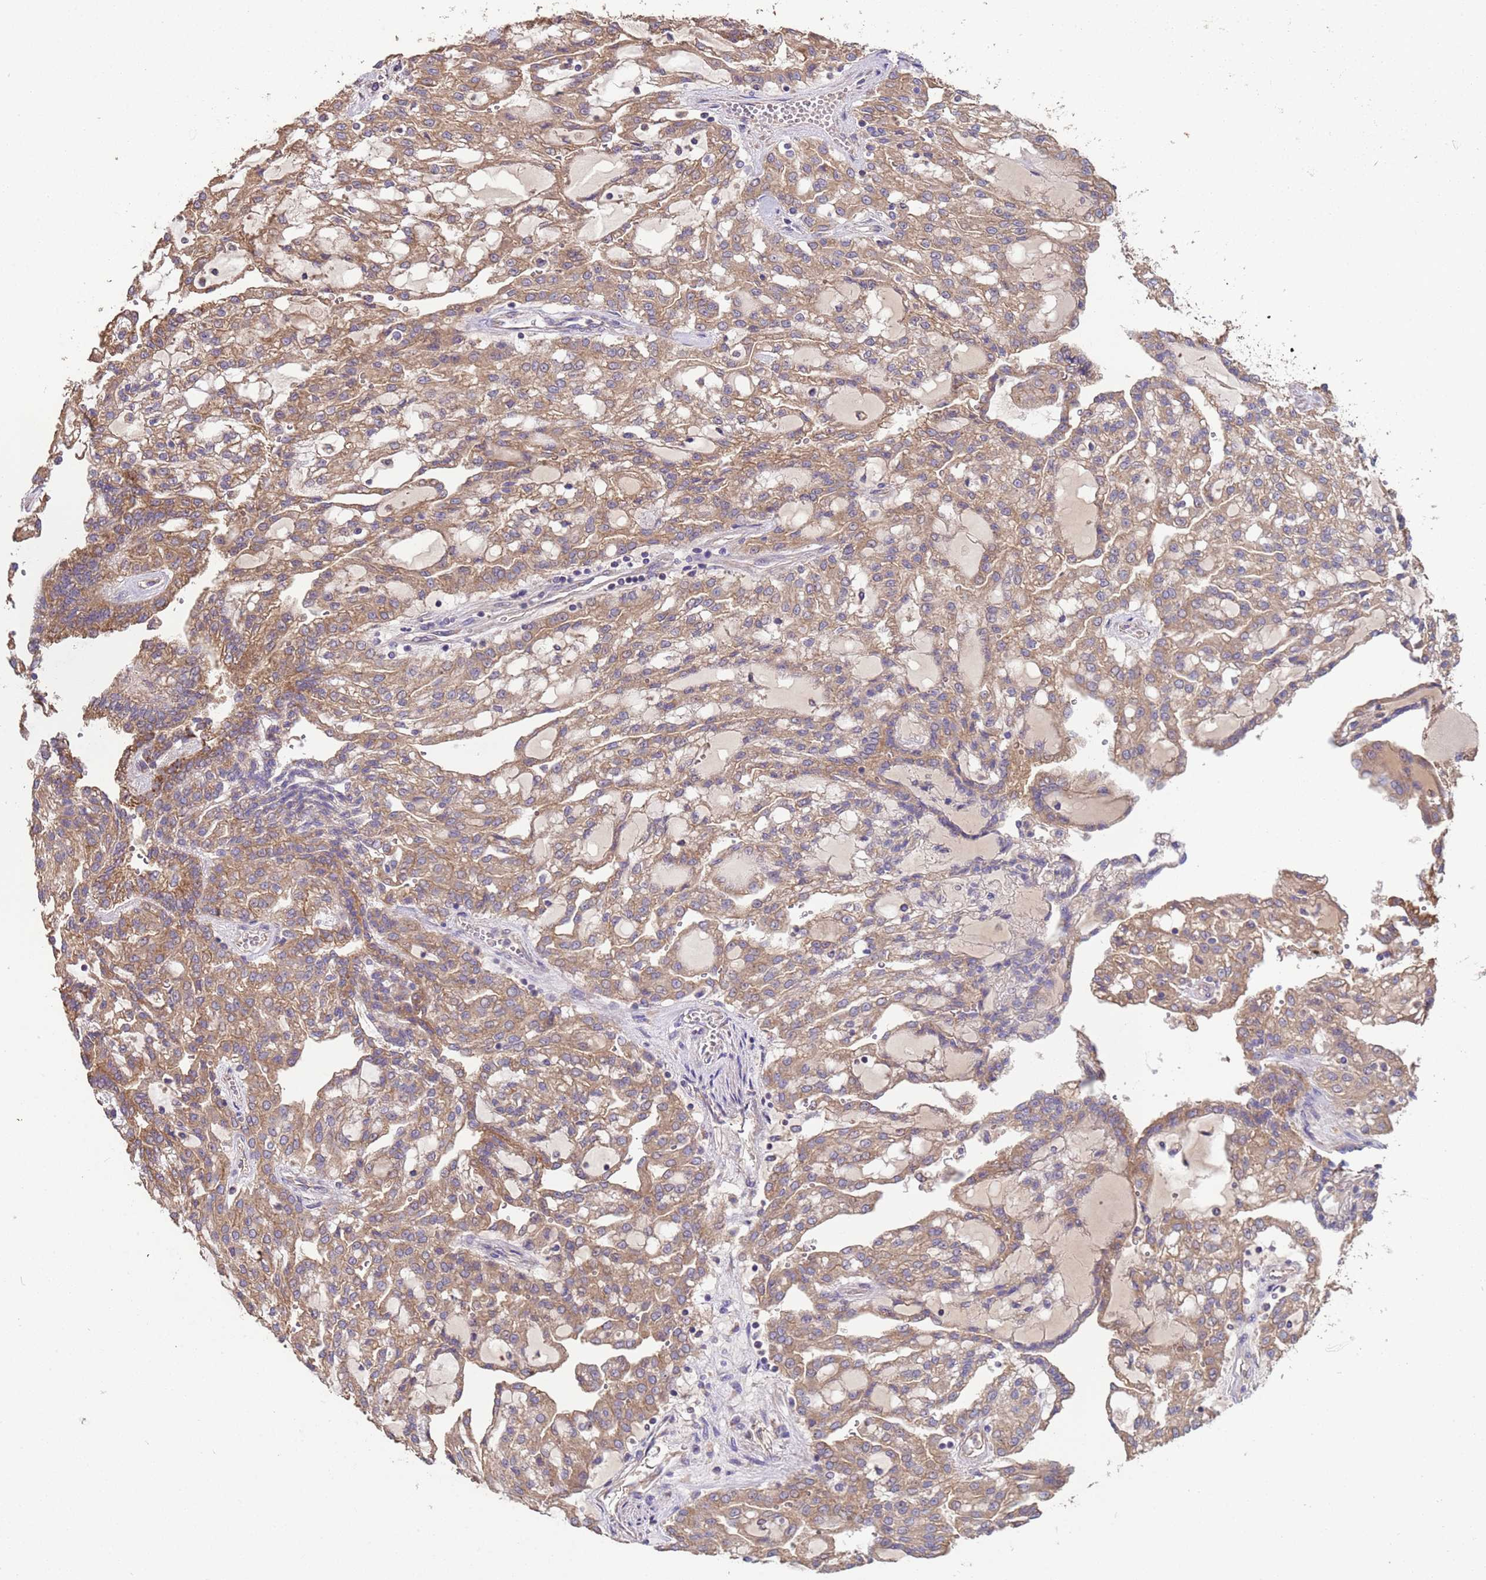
{"staining": {"intensity": "moderate", "quantity": ">75%", "location": "cytoplasmic/membranous"}, "tissue": "renal cancer", "cell_type": "Tumor cells", "image_type": "cancer", "snomed": [{"axis": "morphology", "description": "Adenocarcinoma, NOS"}, {"axis": "topography", "description": "Kidney"}], "caption": "IHC (DAB (3,3'-diaminobenzidine)) staining of renal cancer (adenocarcinoma) displays moderate cytoplasmic/membranous protein positivity in about >75% of tumor cells. Nuclei are stained in blue.", "gene": "EEF1AKMT1", "patient": {"sex": "male", "age": 63}}